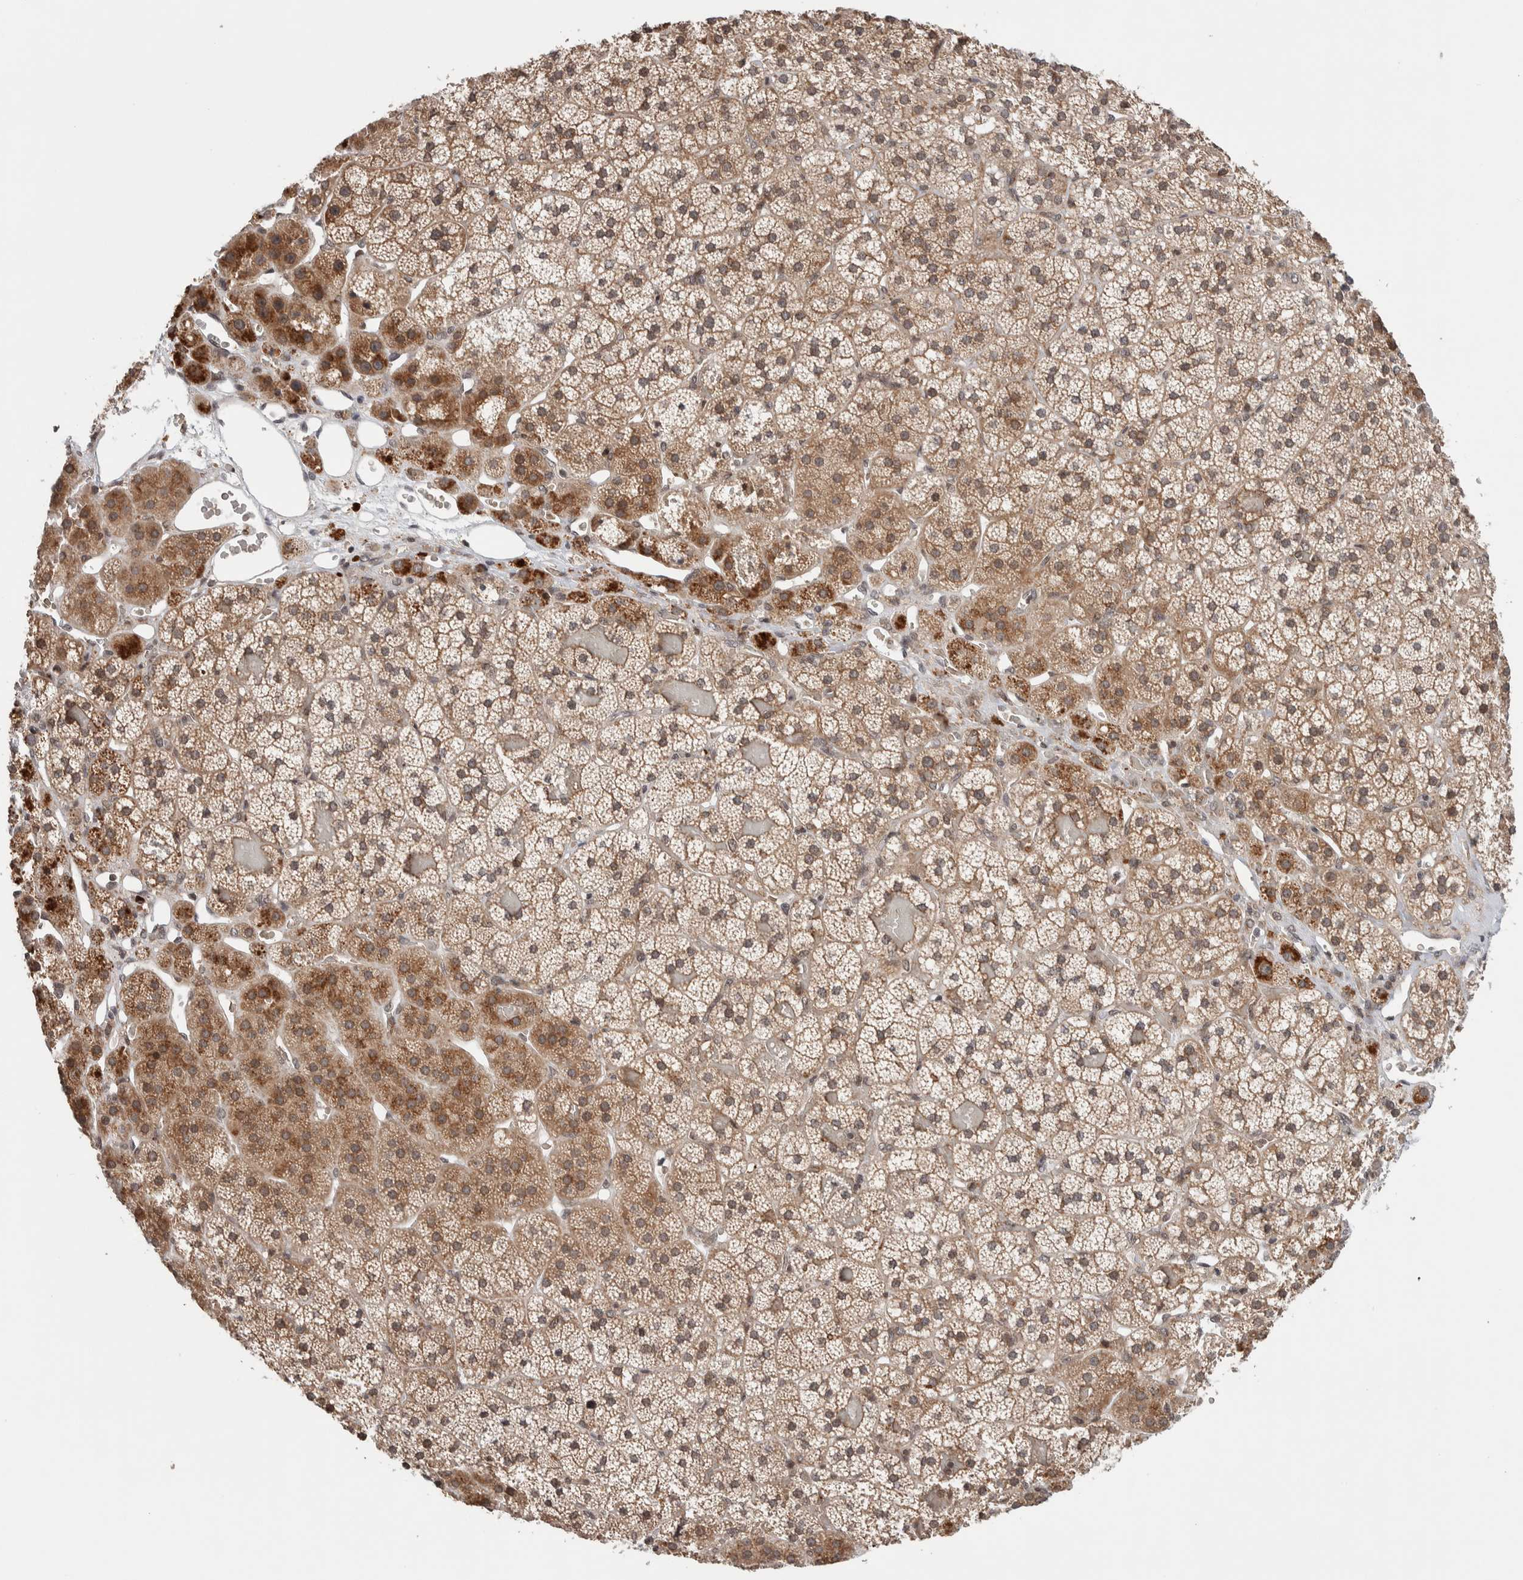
{"staining": {"intensity": "moderate", "quantity": ">75%", "location": "cytoplasmic/membranous"}, "tissue": "adrenal gland", "cell_type": "Glandular cells", "image_type": "normal", "snomed": [{"axis": "morphology", "description": "Normal tissue, NOS"}, {"axis": "topography", "description": "Adrenal gland"}], "caption": "IHC photomicrograph of unremarkable human adrenal gland stained for a protein (brown), which exhibits medium levels of moderate cytoplasmic/membranous expression in about >75% of glandular cells.", "gene": "KCNK1", "patient": {"sex": "female", "age": 44}}